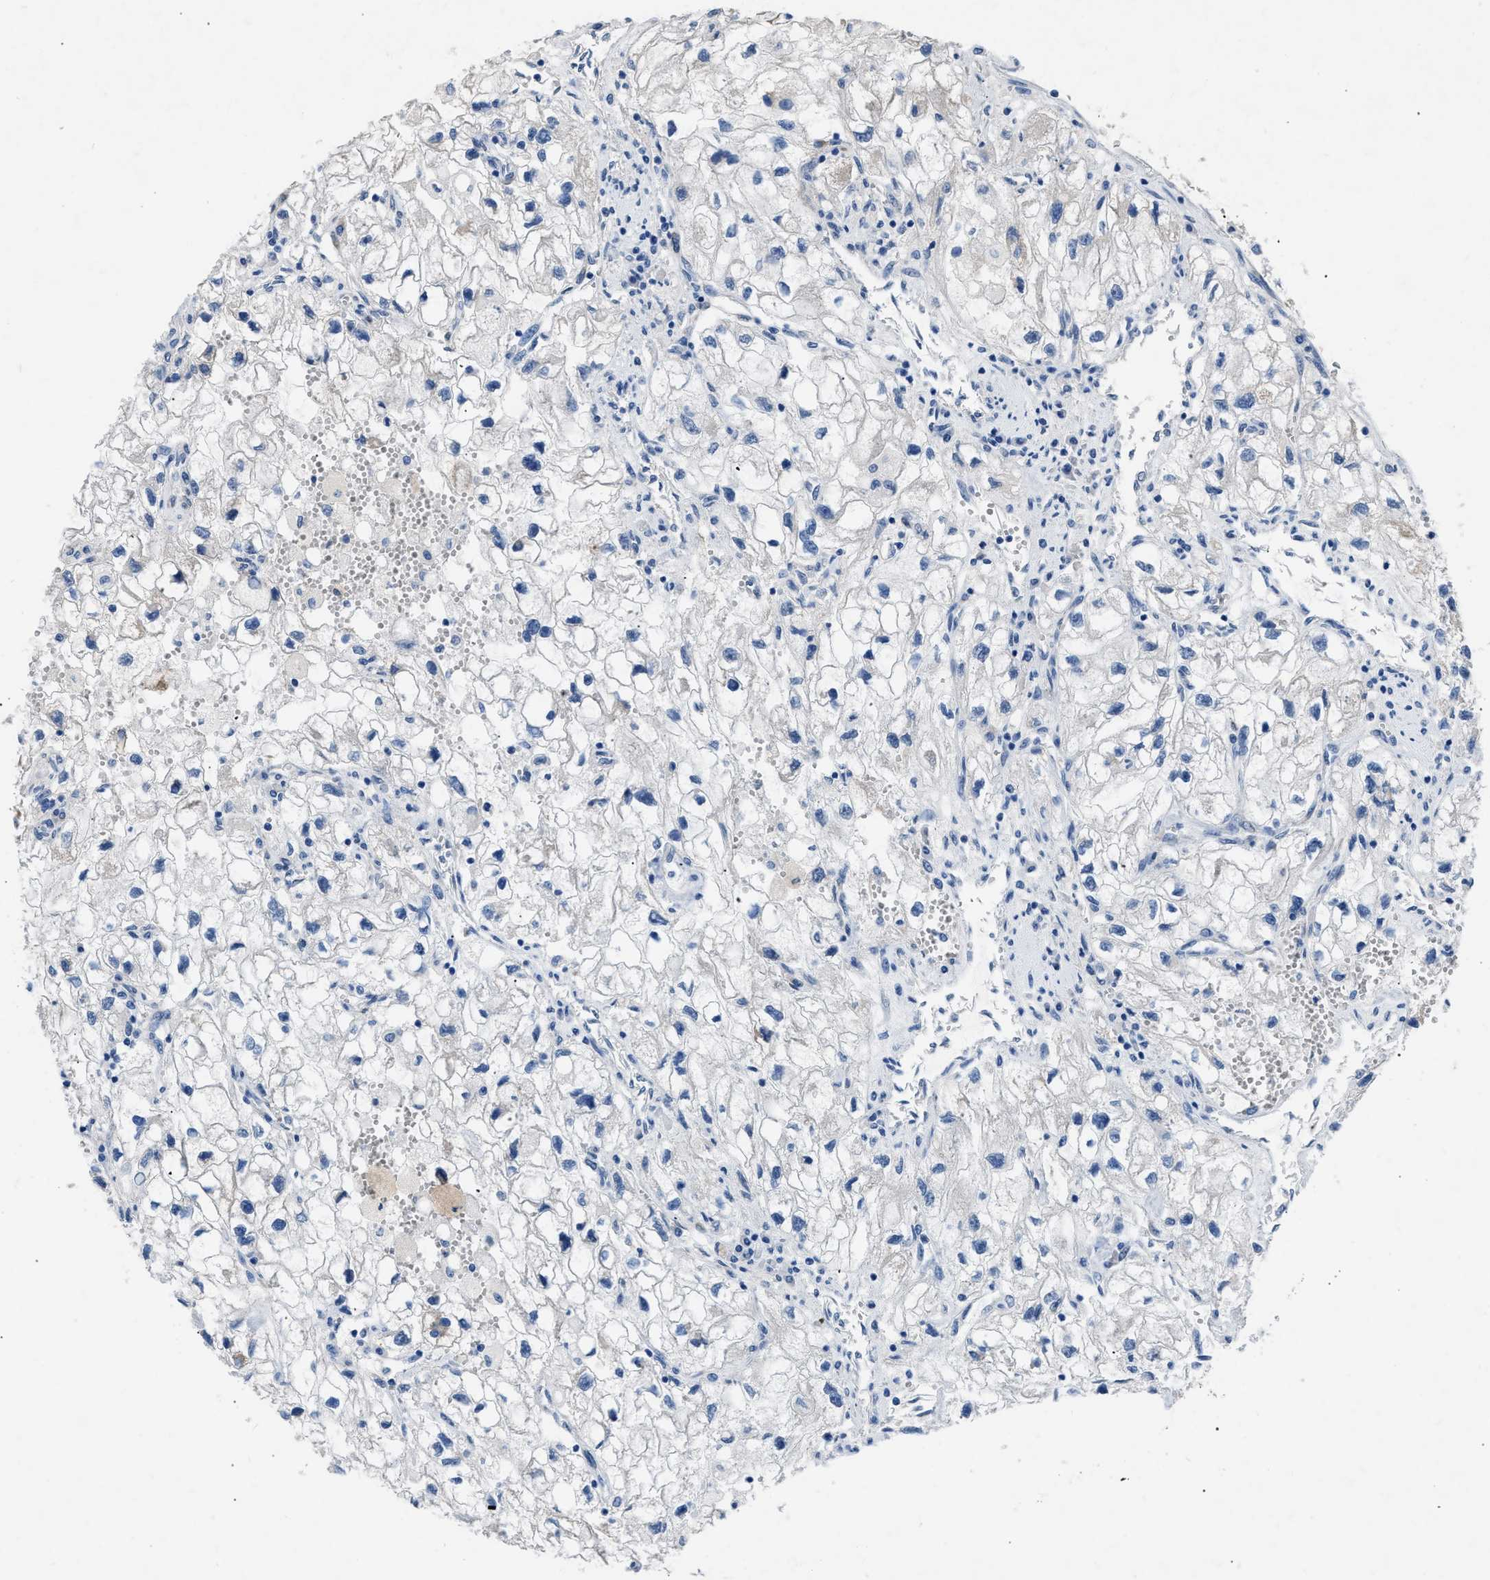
{"staining": {"intensity": "negative", "quantity": "none", "location": "none"}, "tissue": "renal cancer", "cell_type": "Tumor cells", "image_type": "cancer", "snomed": [{"axis": "morphology", "description": "Adenocarcinoma, NOS"}, {"axis": "topography", "description": "Kidney"}], "caption": "This is a photomicrograph of immunohistochemistry (IHC) staining of renal adenocarcinoma, which shows no expression in tumor cells.", "gene": "RBP1", "patient": {"sex": "female", "age": 70}}